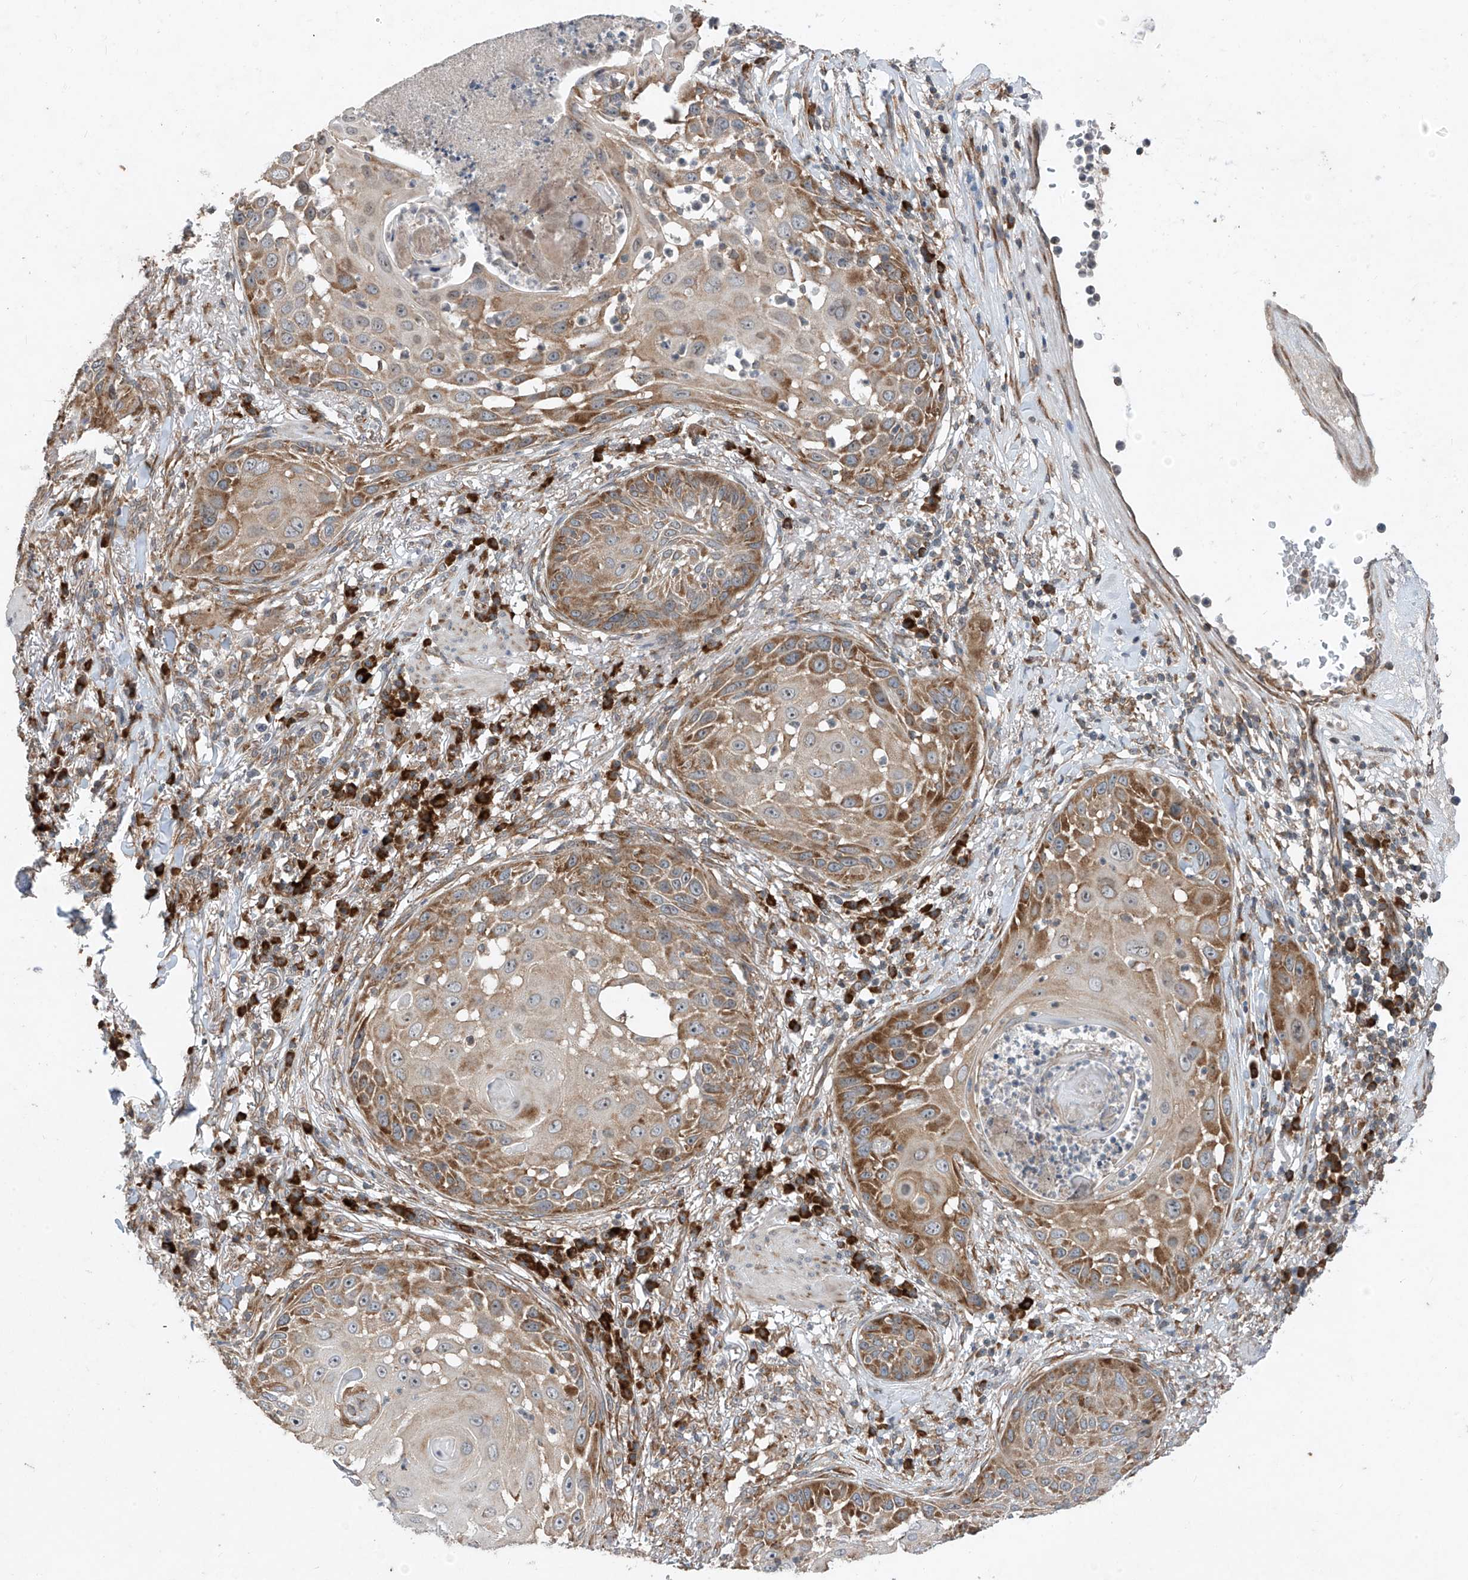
{"staining": {"intensity": "moderate", "quantity": ">75%", "location": "cytoplasmic/membranous"}, "tissue": "skin cancer", "cell_type": "Tumor cells", "image_type": "cancer", "snomed": [{"axis": "morphology", "description": "Squamous cell carcinoma, NOS"}, {"axis": "topography", "description": "Skin"}], "caption": "Brown immunohistochemical staining in skin cancer (squamous cell carcinoma) exhibits moderate cytoplasmic/membranous positivity in about >75% of tumor cells. Using DAB (brown) and hematoxylin (blue) stains, captured at high magnification using brightfield microscopy.", "gene": "RPL34", "patient": {"sex": "female", "age": 44}}